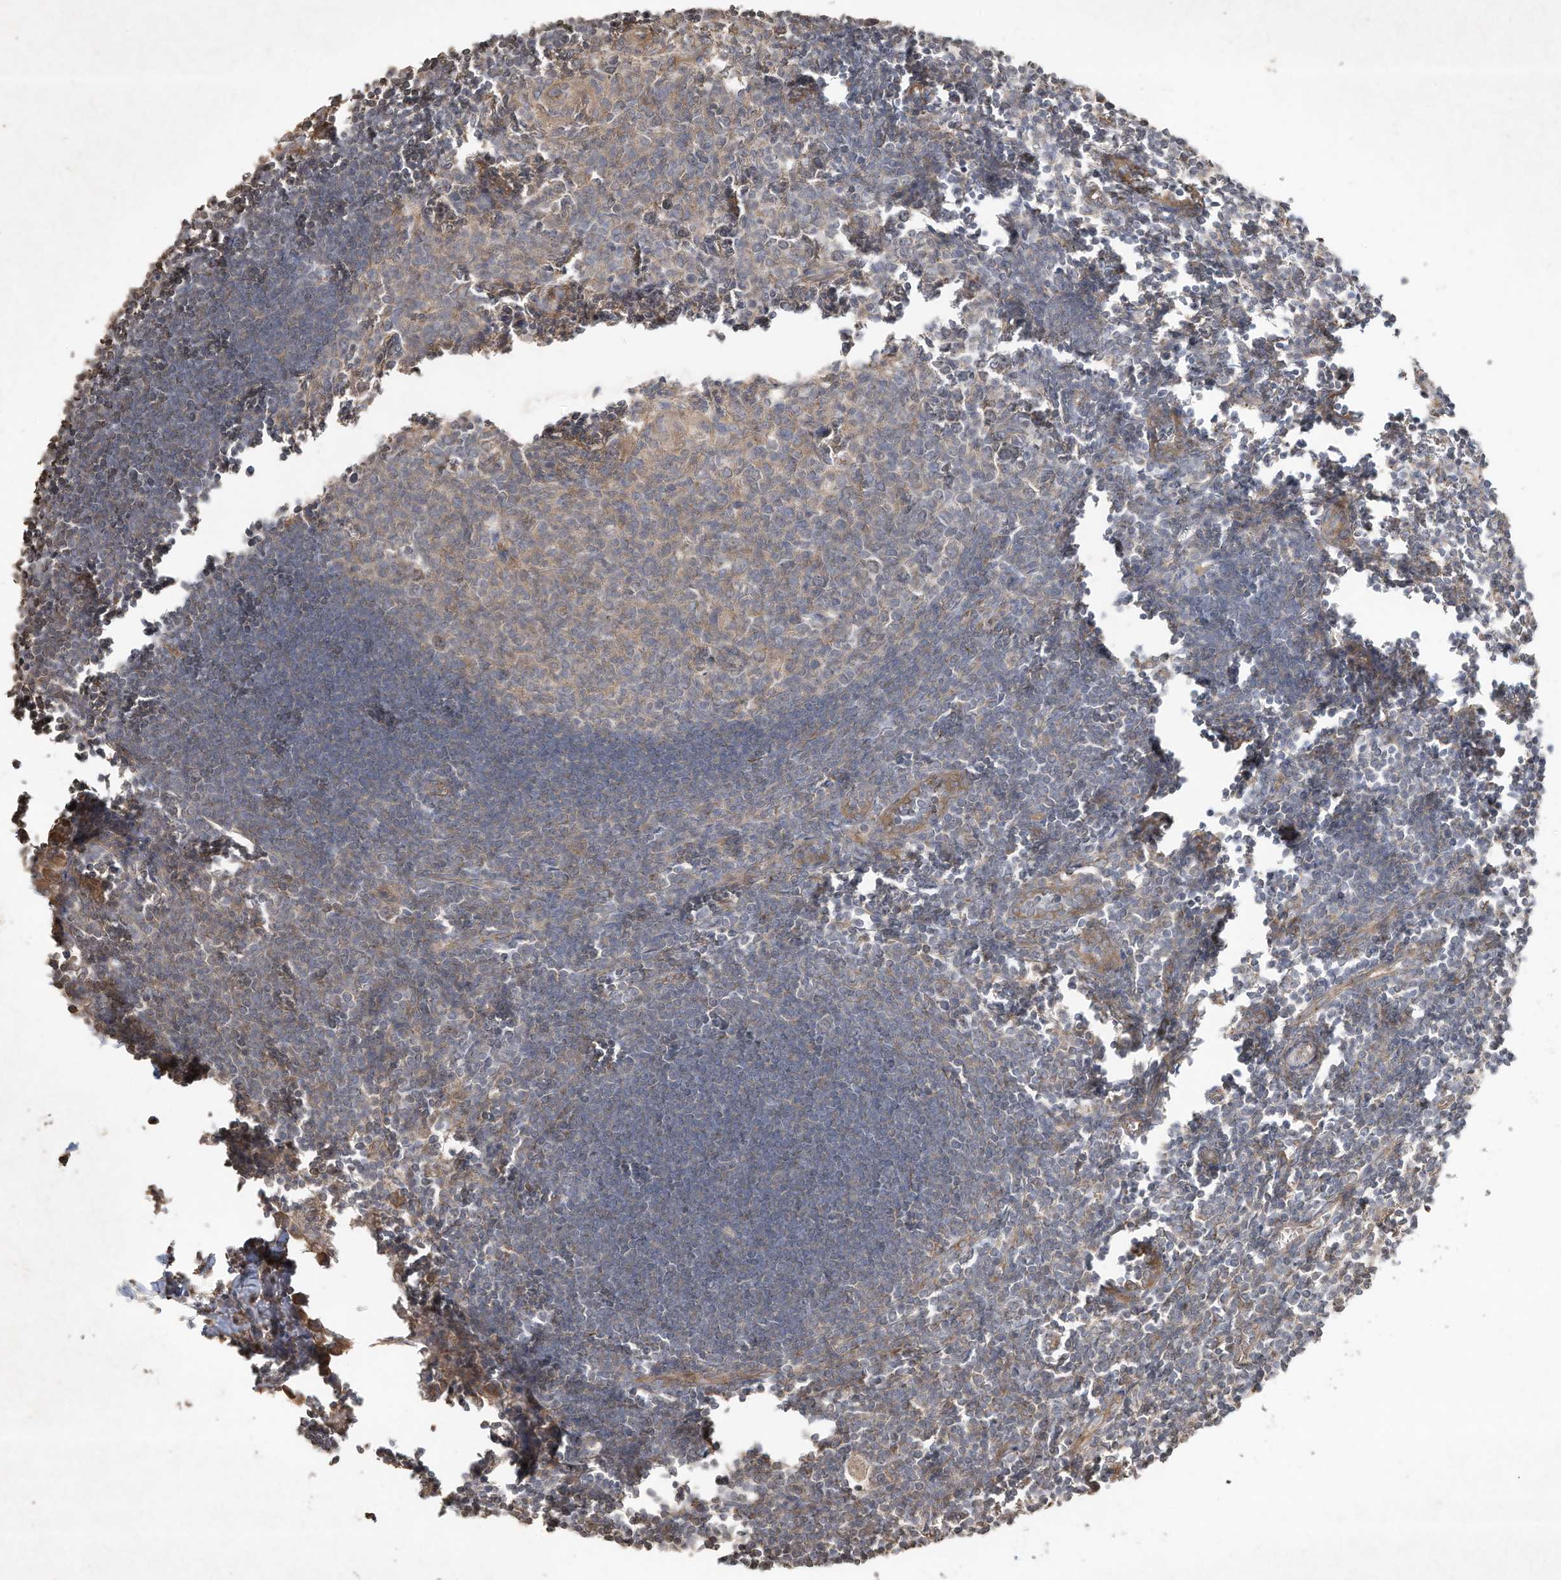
{"staining": {"intensity": "weak", "quantity": ">75%", "location": "cytoplasmic/membranous"}, "tissue": "lymph node", "cell_type": "Germinal center cells", "image_type": "normal", "snomed": [{"axis": "morphology", "description": "Normal tissue, NOS"}, {"axis": "morphology", "description": "Malignant melanoma, Metastatic site"}, {"axis": "topography", "description": "Lymph node"}], "caption": "Immunohistochemistry of unremarkable human lymph node exhibits low levels of weak cytoplasmic/membranous expression in approximately >75% of germinal center cells.", "gene": "DYNC1I2", "patient": {"sex": "male", "age": 41}}